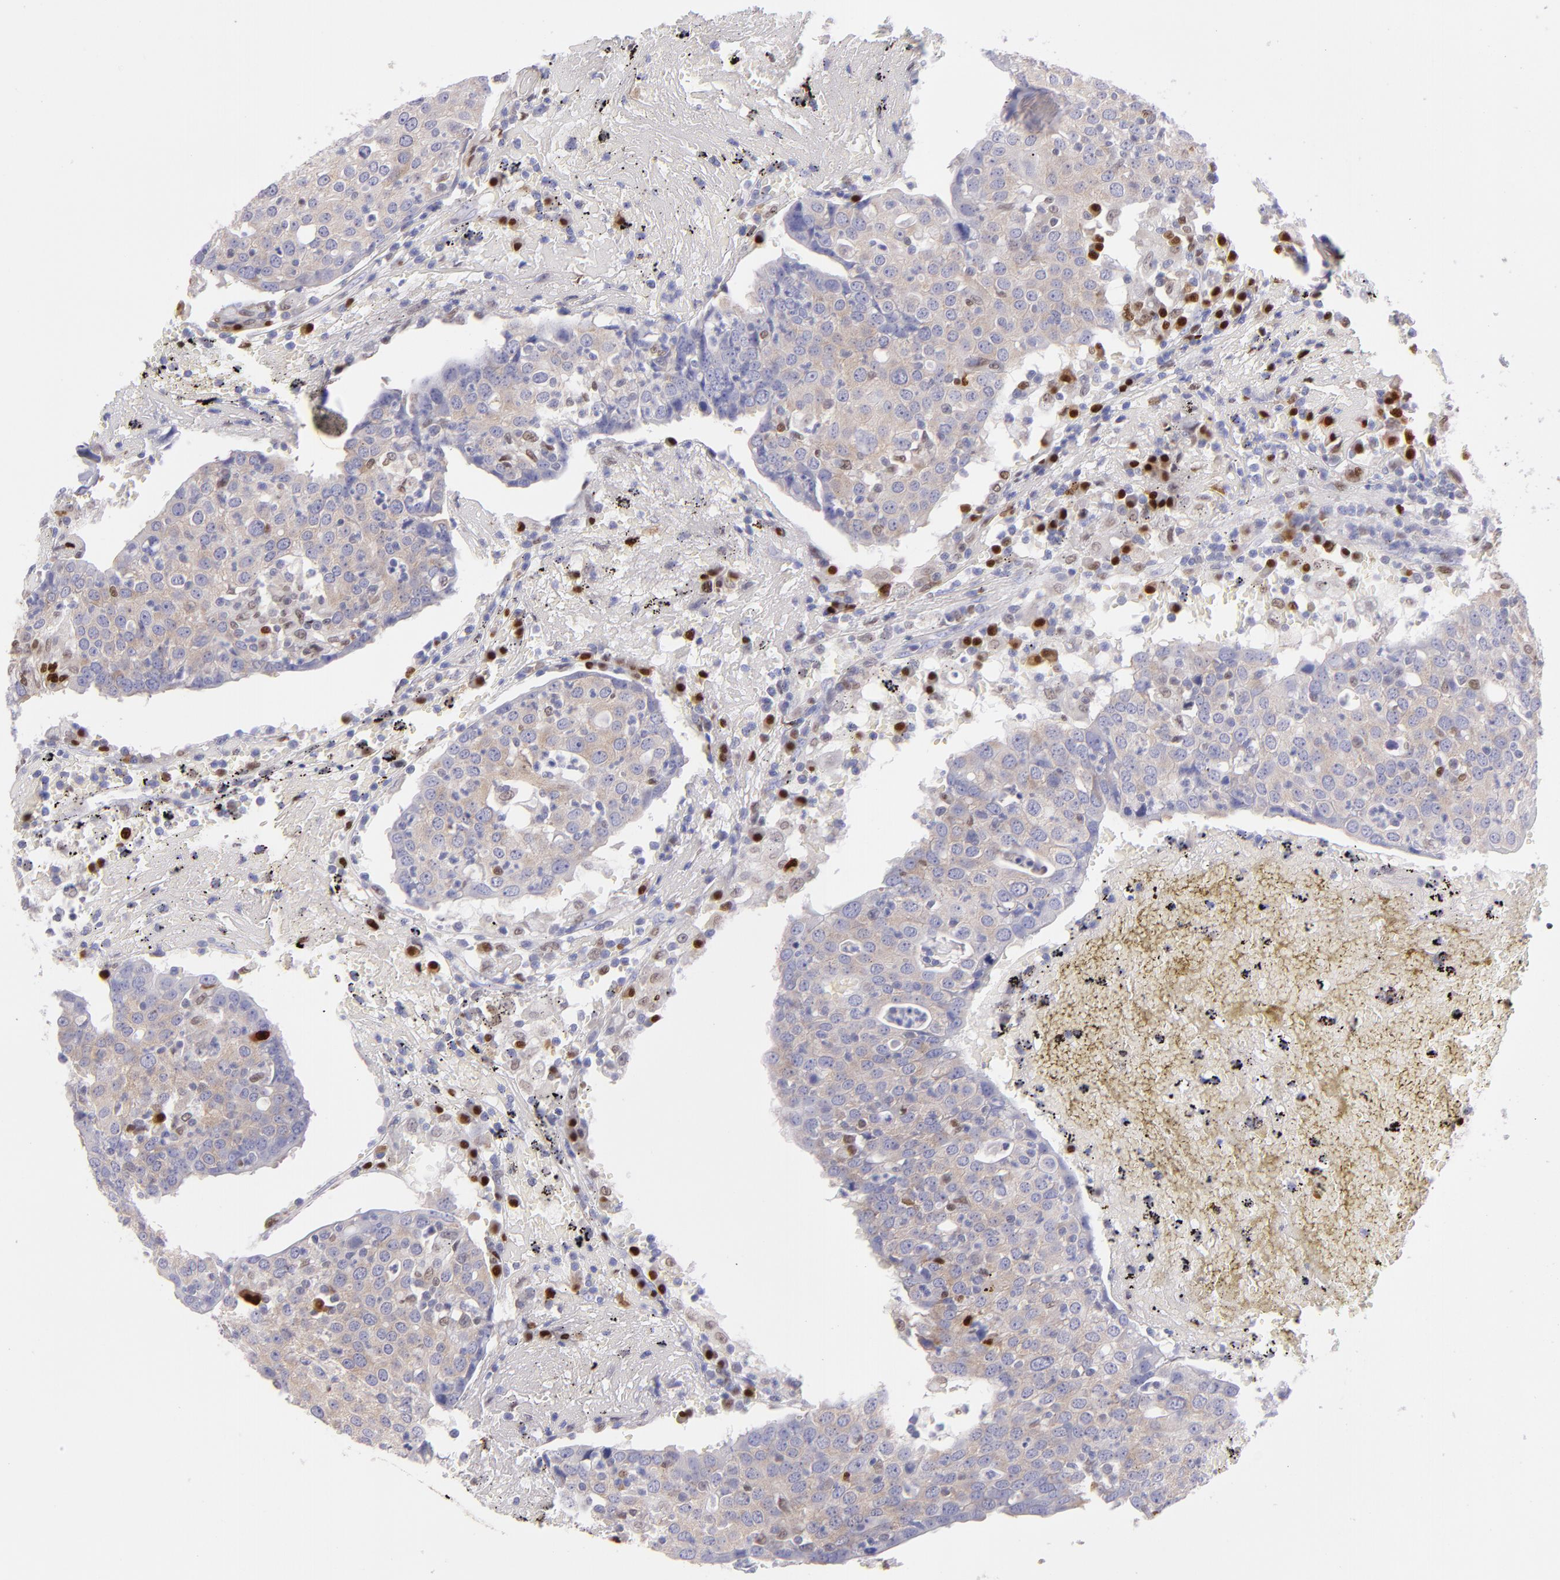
{"staining": {"intensity": "weak", "quantity": ">75%", "location": "cytoplasmic/membranous"}, "tissue": "head and neck cancer", "cell_type": "Tumor cells", "image_type": "cancer", "snomed": [{"axis": "morphology", "description": "Adenocarcinoma, NOS"}, {"axis": "topography", "description": "Salivary gland"}, {"axis": "topography", "description": "Head-Neck"}], "caption": "Protein analysis of head and neck adenocarcinoma tissue demonstrates weak cytoplasmic/membranous staining in approximately >75% of tumor cells. (DAB (3,3'-diaminobenzidine) IHC, brown staining for protein, blue staining for nuclei).", "gene": "IRF8", "patient": {"sex": "female", "age": 65}}